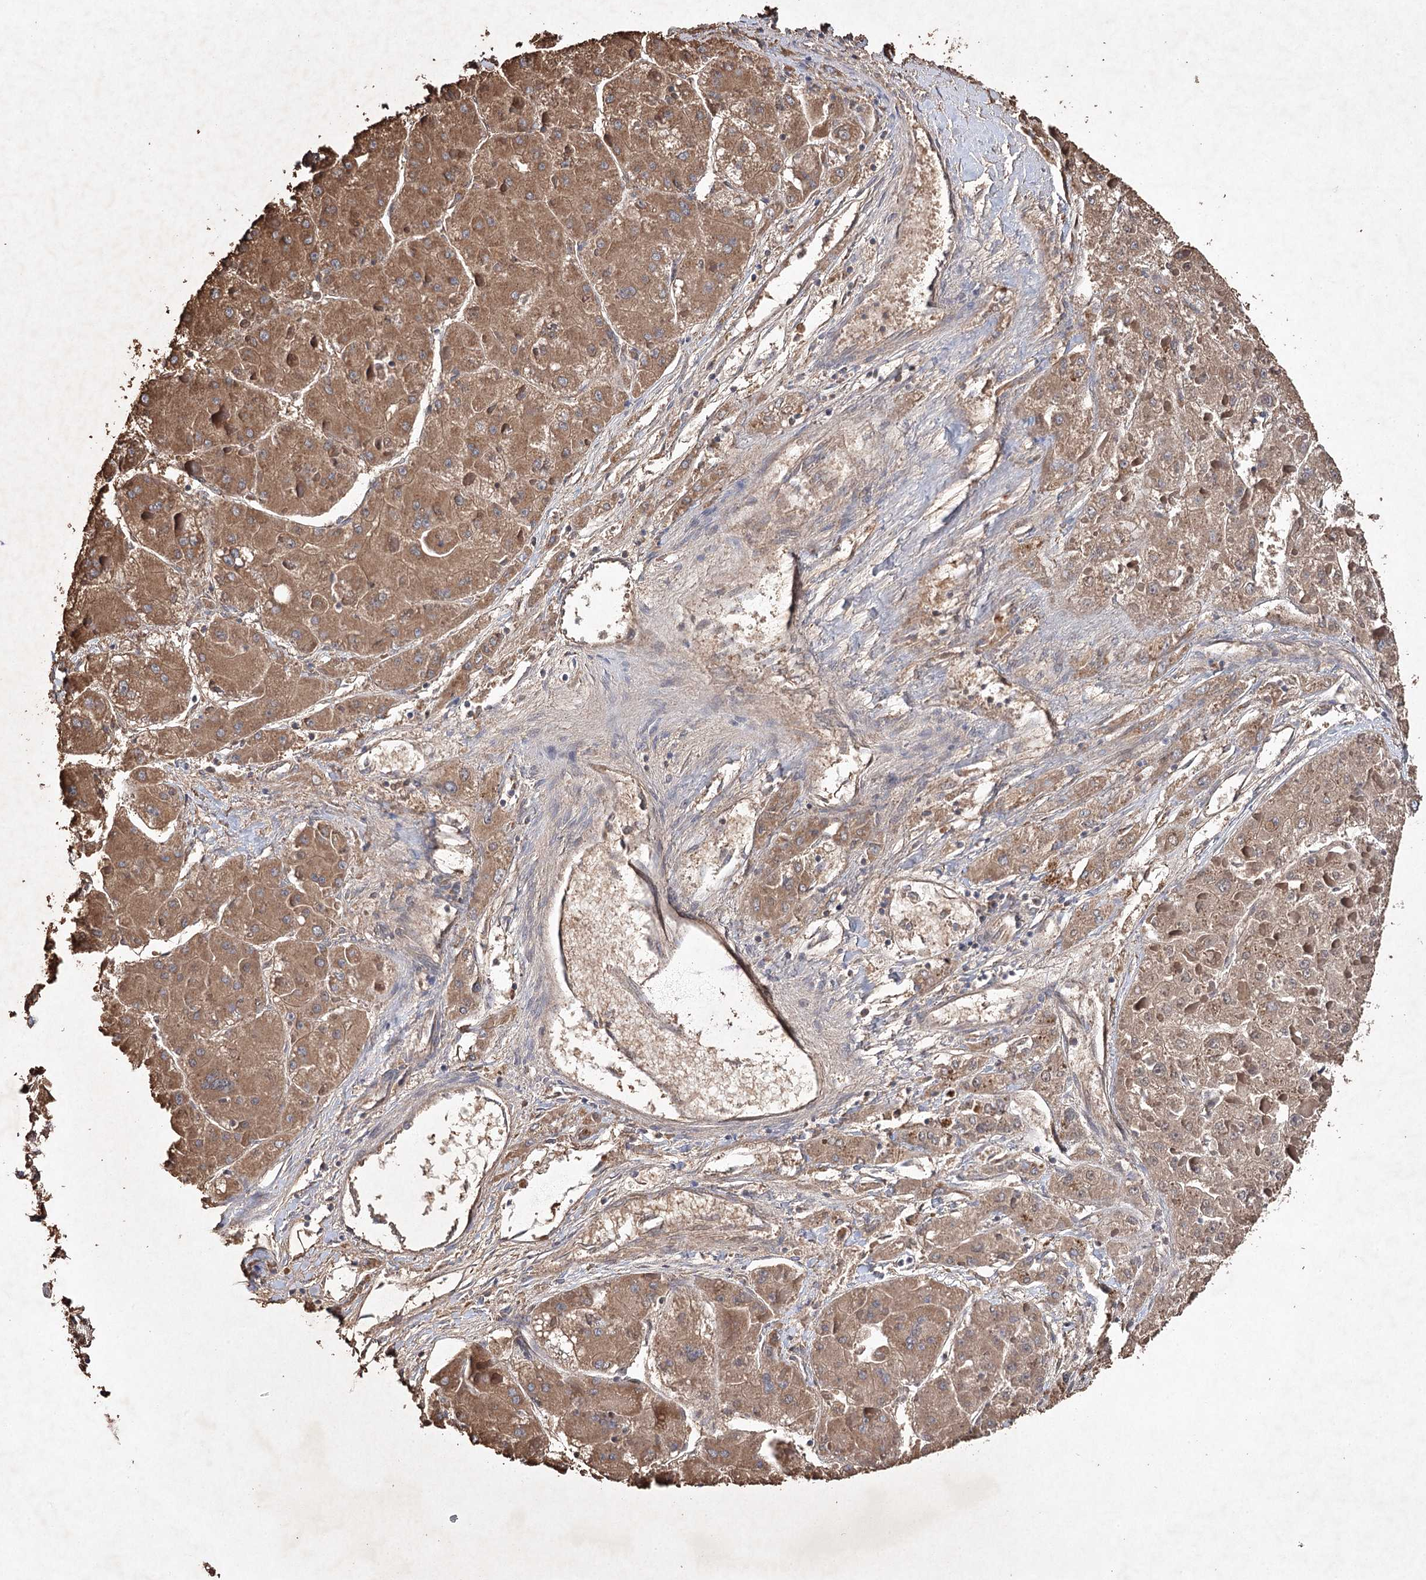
{"staining": {"intensity": "moderate", "quantity": ">75%", "location": "cytoplasmic/membranous"}, "tissue": "liver cancer", "cell_type": "Tumor cells", "image_type": "cancer", "snomed": [{"axis": "morphology", "description": "Carcinoma, Hepatocellular, NOS"}, {"axis": "topography", "description": "Liver"}], "caption": "Tumor cells show medium levels of moderate cytoplasmic/membranous positivity in about >75% of cells in hepatocellular carcinoma (liver).", "gene": "PIK3CB", "patient": {"sex": "female", "age": 73}}